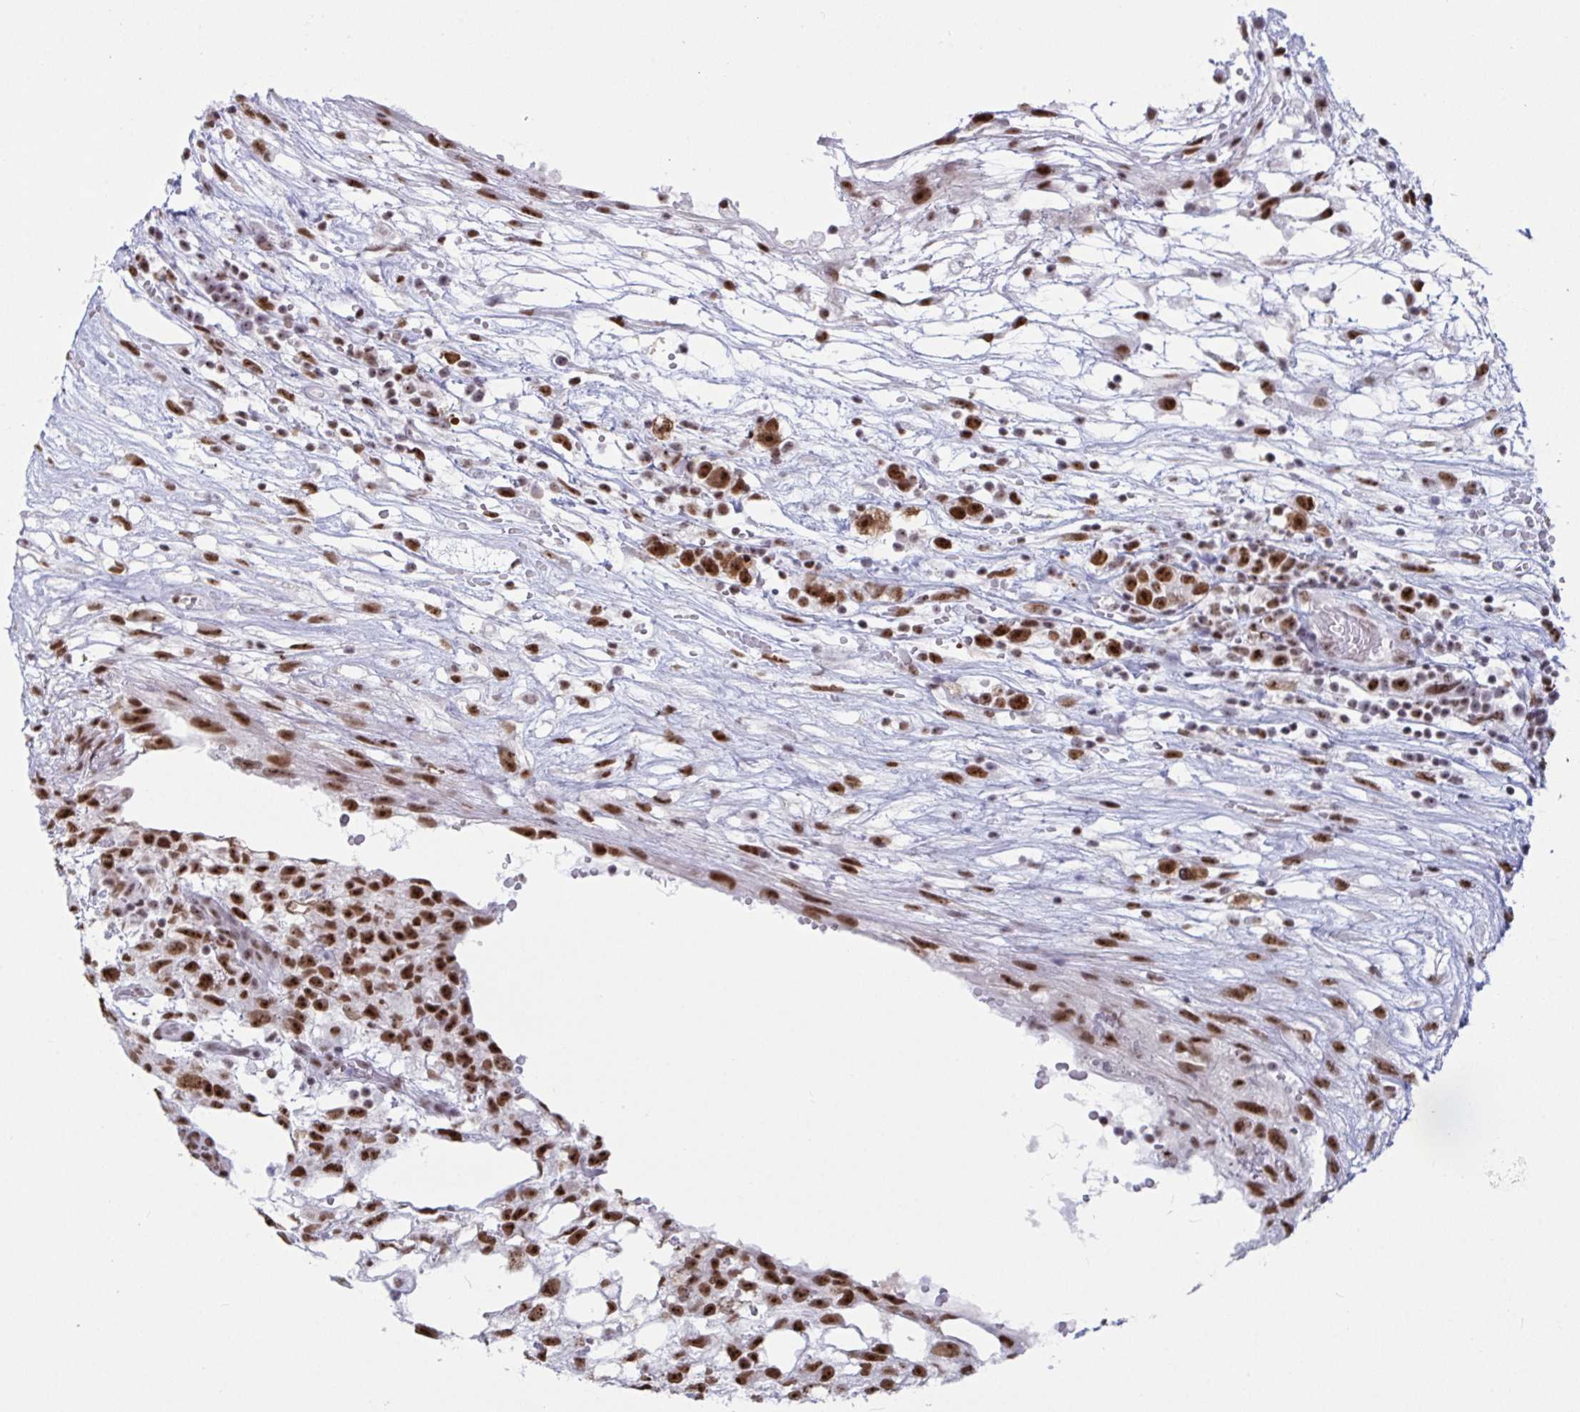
{"staining": {"intensity": "moderate", "quantity": ">75%", "location": "nuclear"}, "tissue": "testis cancer", "cell_type": "Tumor cells", "image_type": "cancer", "snomed": [{"axis": "morphology", "description": "Normal tissue, NOS"}, {"axis": "morphology", "description": "Carcinoma, Embryonal, NOS"}, {"axis": "topography", "description": "Testis"}], "caption": "The histopathology image displays staining of testis embryonal carcinoma, revealing moderate nuclear protein expression (brown color) within tumor cells. (Stains: DAB in brown, nuclei in blue, Microscopy: brightfield microscopy at high magnification).", "gene": "SUPT16H", "patient": {"sex": "male", "age": 32}}